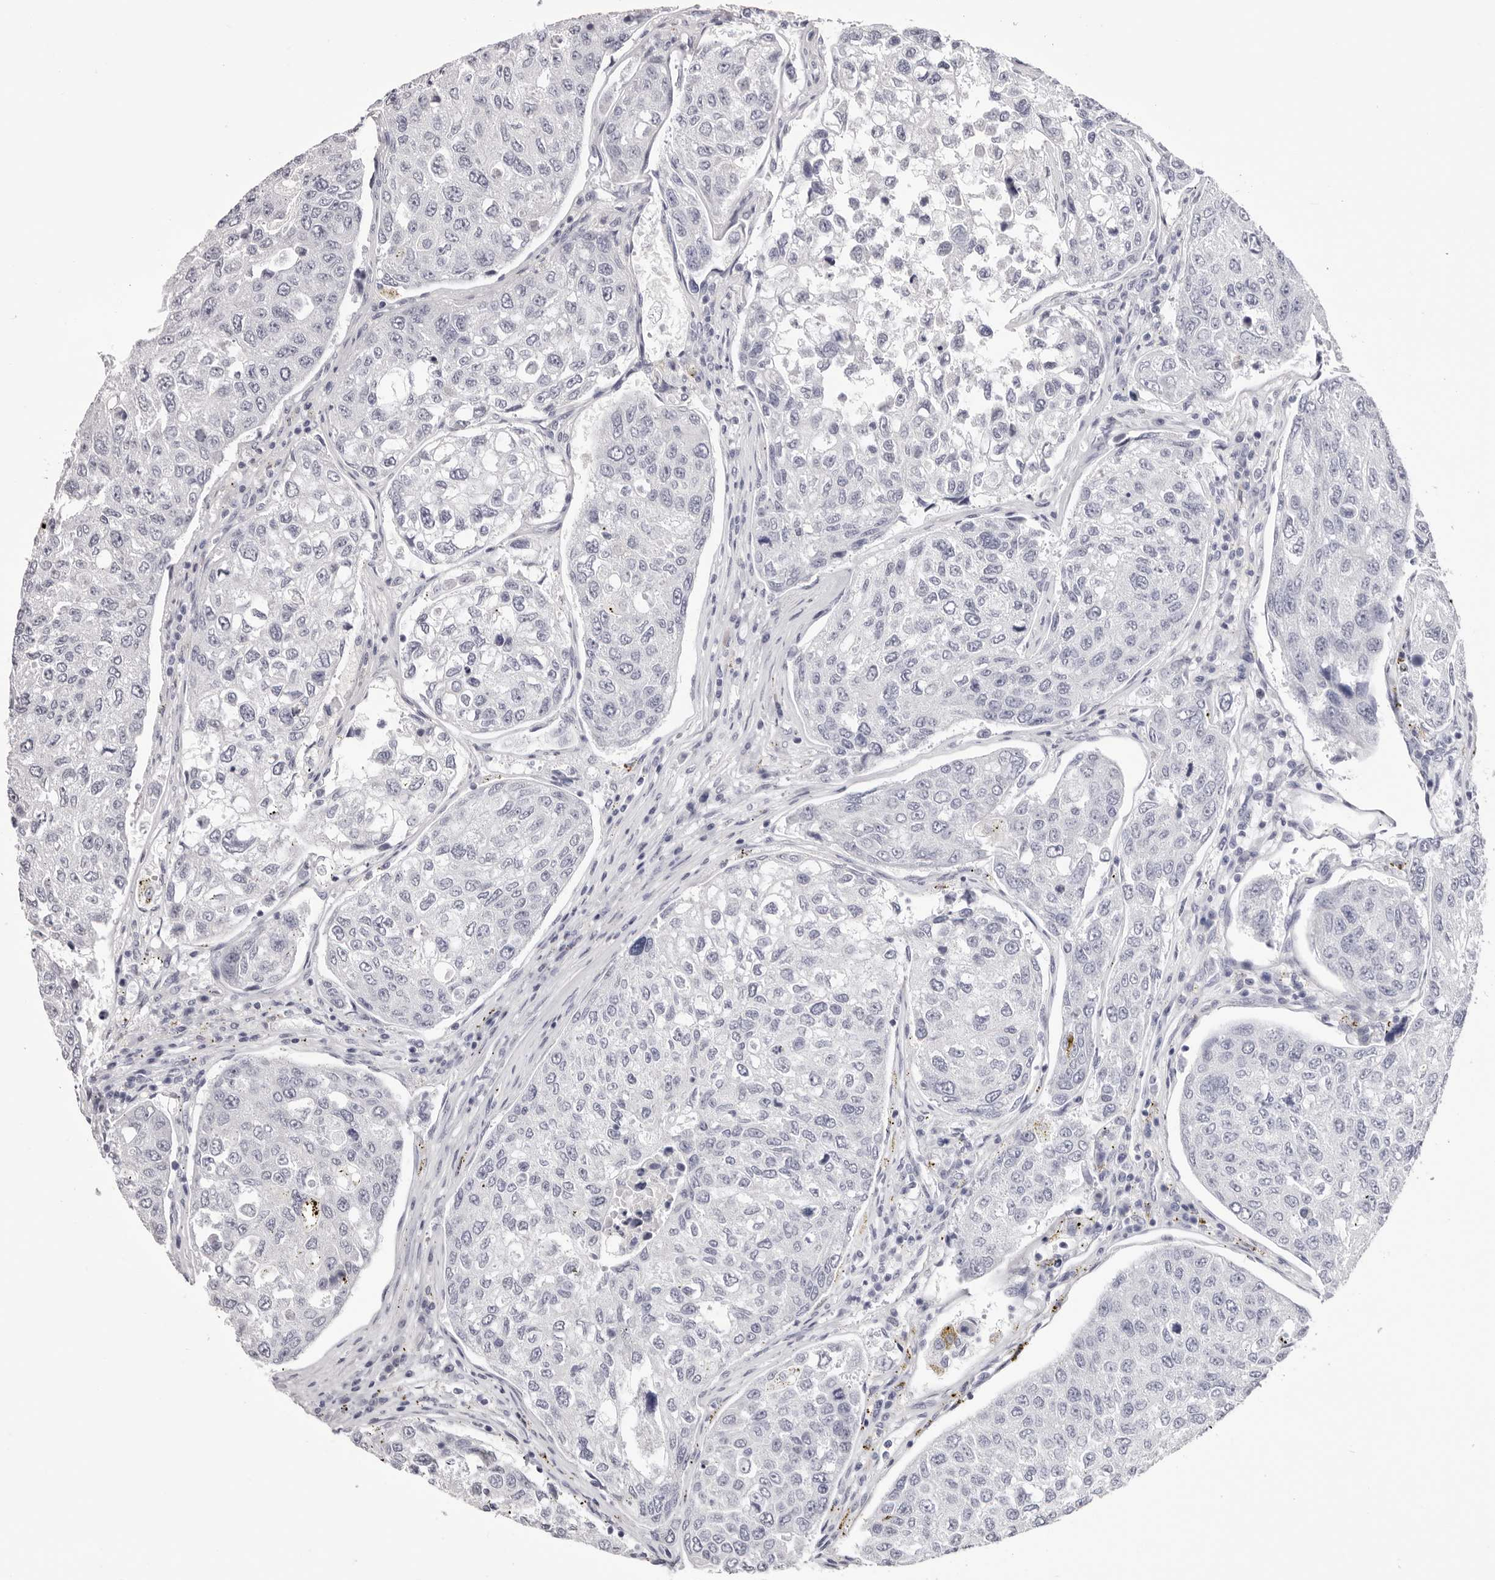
{"staining": {"intensity": "negative", "quantity": "none", "location": "none"}, "tissue": "urothelial cancer", "cell_type": "Tumor cells", "image_type": "cancer", "snomed": [{"axis": "morphology", "description": "Urothelial carcinoma, High grade"}, {"axis": "topography", "description": "Lymph node"}, {"axis": "topography", "description": "Urinary bladder"}], "caption": "High power microscopy histopathology image of an immunohistochemistry (IHC) micrograph of urothelial carcinoma (high-grade), revealing no significant positivity in tumor cells.", "gene": "LPO", "patient": {"sex": "male", "age": 51}}